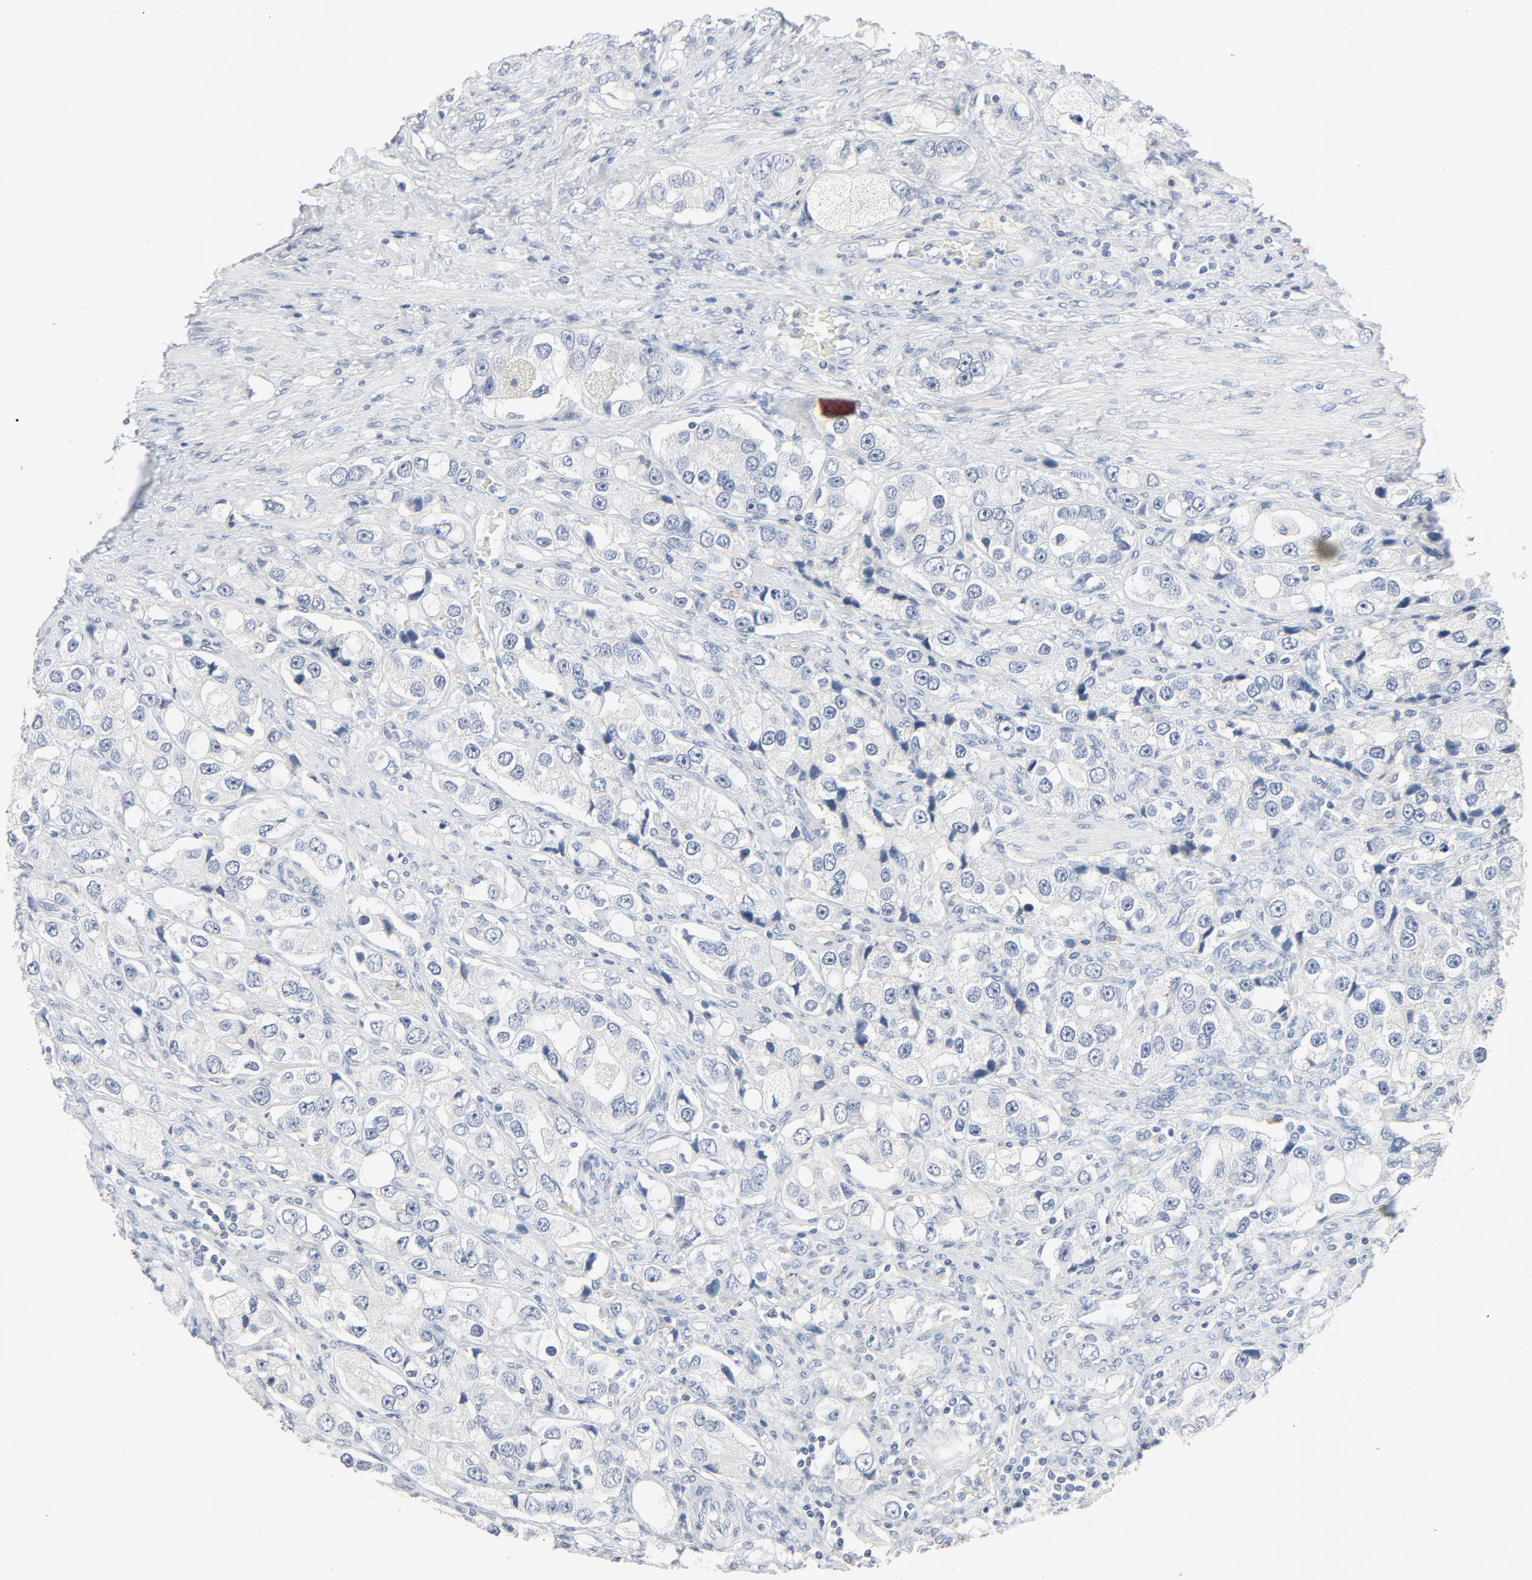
{"staining": {"intensity": "negative", "quantity": "none", "location": "none"}, "tissue": "prostate cancer", "cell_type": "Tumor cells", "image_type": "cancer", "snomed": [{"axis": "morphology", "description": "Adenocarcinoma, High grade"}, {"axis": "topography", "description": "Prostate"}], "caption": "This micrograph is of adenocarcinoma (high-grade) (prostate) stained with IHC to label a protein in brown with the nuclei are counter-stained blue. There is no positivity in tumor cells.", "gene": "ZCCHC13", "patient": {"sex": "male", "age": 63}}